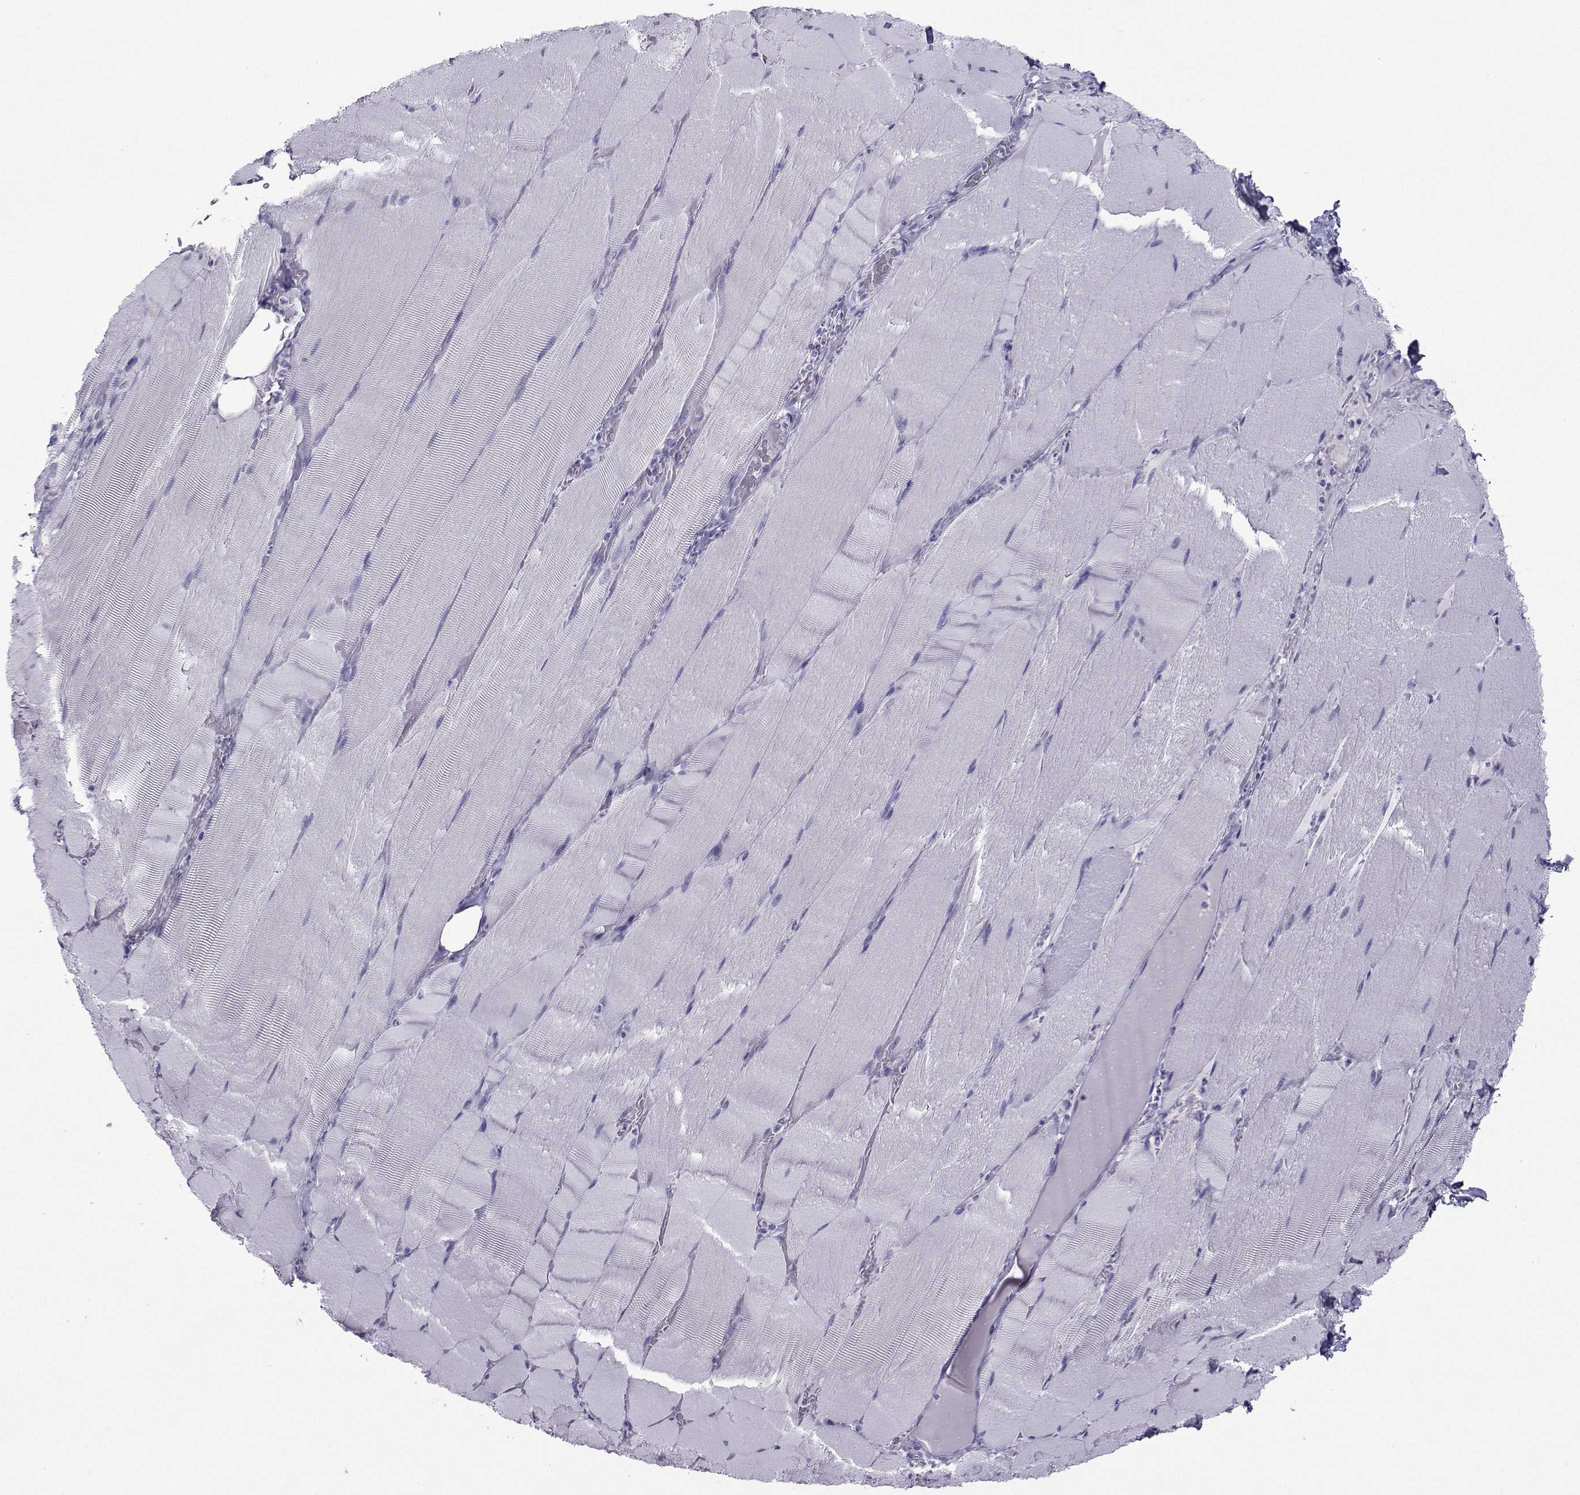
{"staining": {"intensity": "negative", "quantity": "none", "location": "none"}, "tissue": "skeletal muscle", "cell_type": "Myocytes", "image_type": "normal", "snomed": [{"axis": "morphology", "description": "Normal tissue, NOS"}, {"axis": "topography", "description": "Skeletal muscle"}], "caption": "Myocytes are negative for protein expression in benign human skeletal muscle.", "gene": "CRYBB1", "patient": {"sex": "male", "age": 56}}